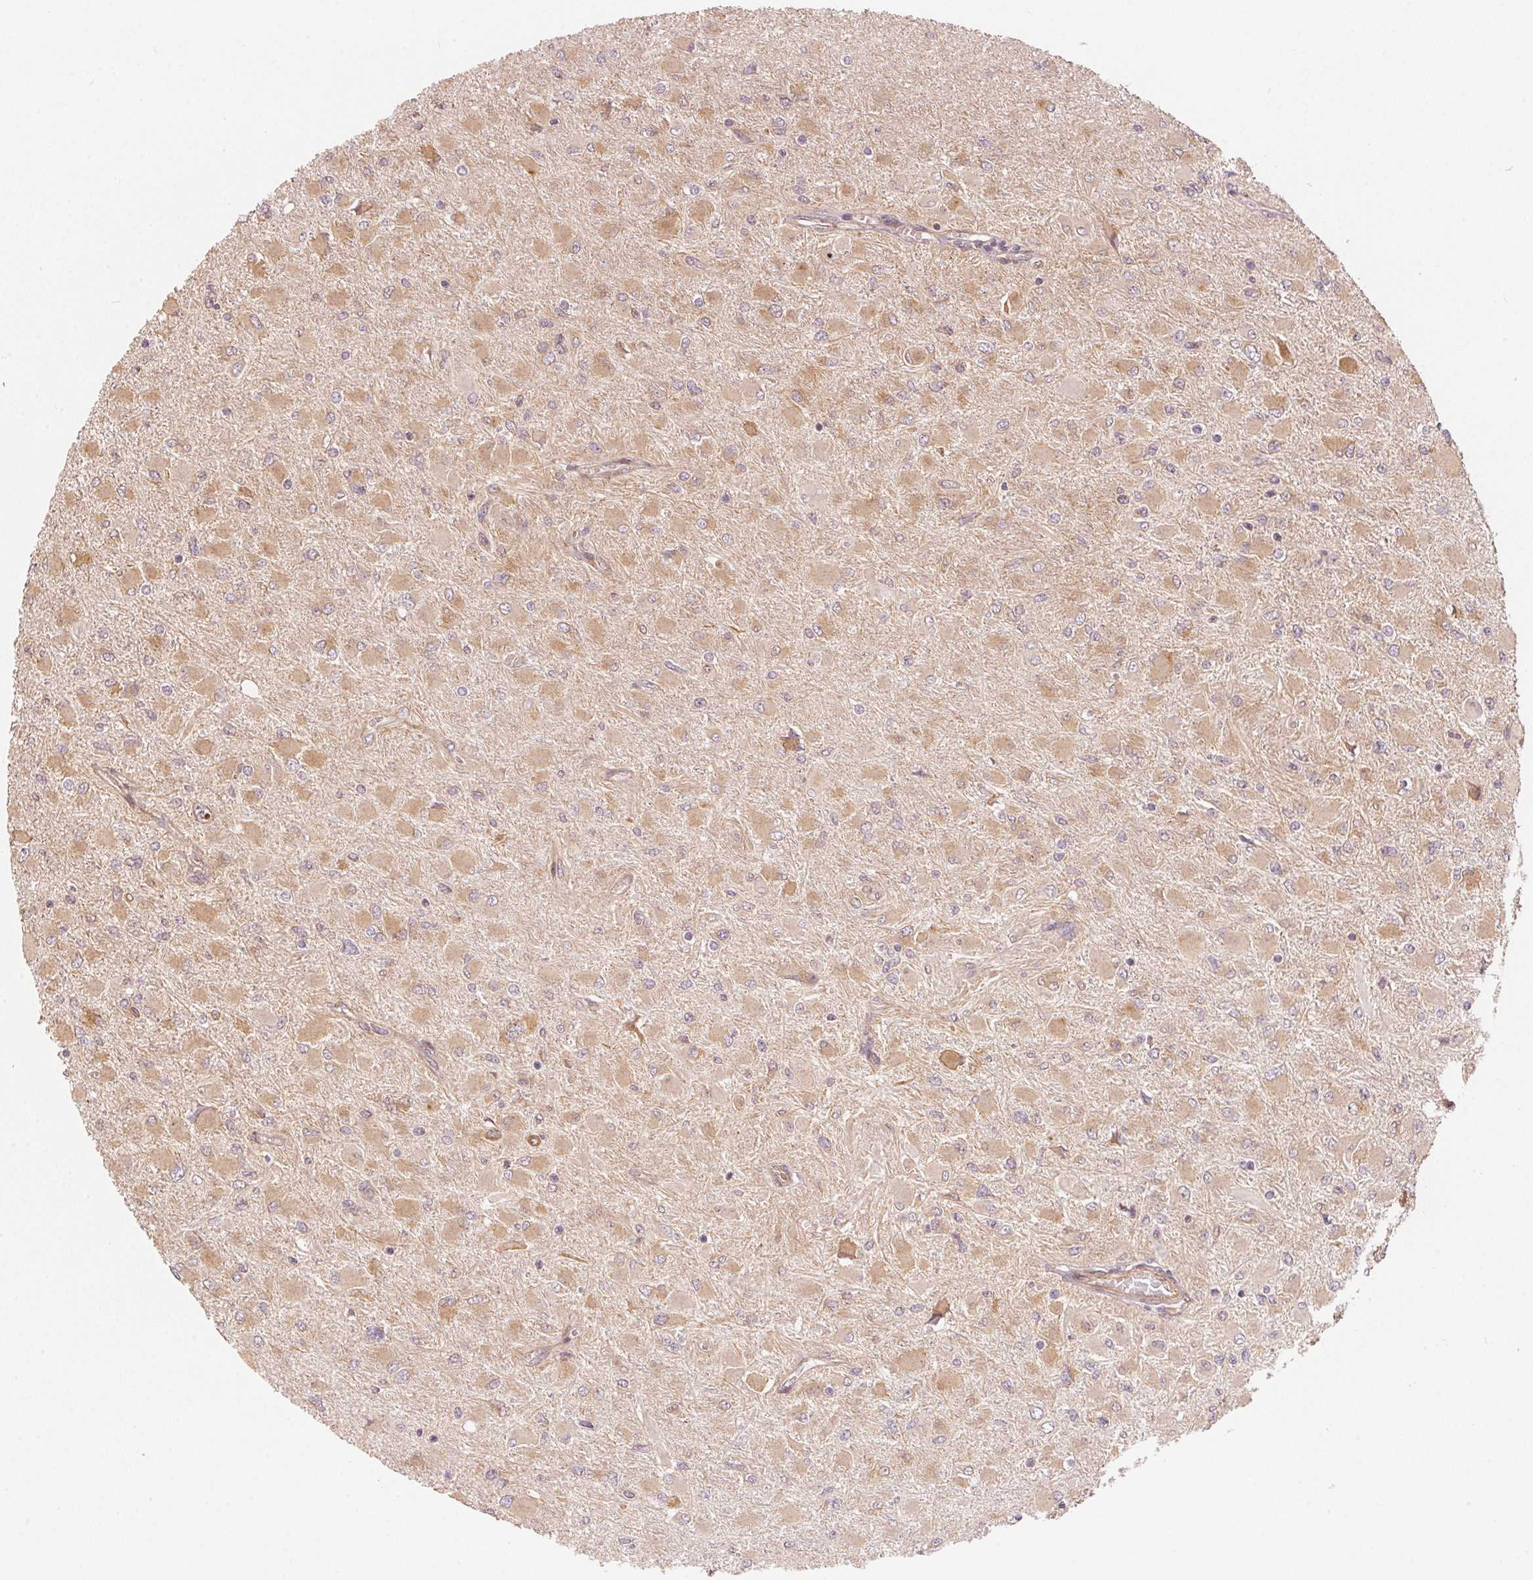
{"staining": {"intensity": "moderate", "quantity": "25%-75%", "location": "cytoplasmic/membranous,nuclear"}, "tissue": "glioma", "cell_type": "Tumor cells", "image_type": "cancer", "snomed": [{"axis": "morphology", "description": "Glioma, malignant, High grade"}, {"axis": "topography", "description": "Cerebral cortex"}], "caption": "Glioma stained with a protein marker displays moderate staining in tumor cells.", "gene": "STRN4", "patient": {"sex": "female", "age": 36}}